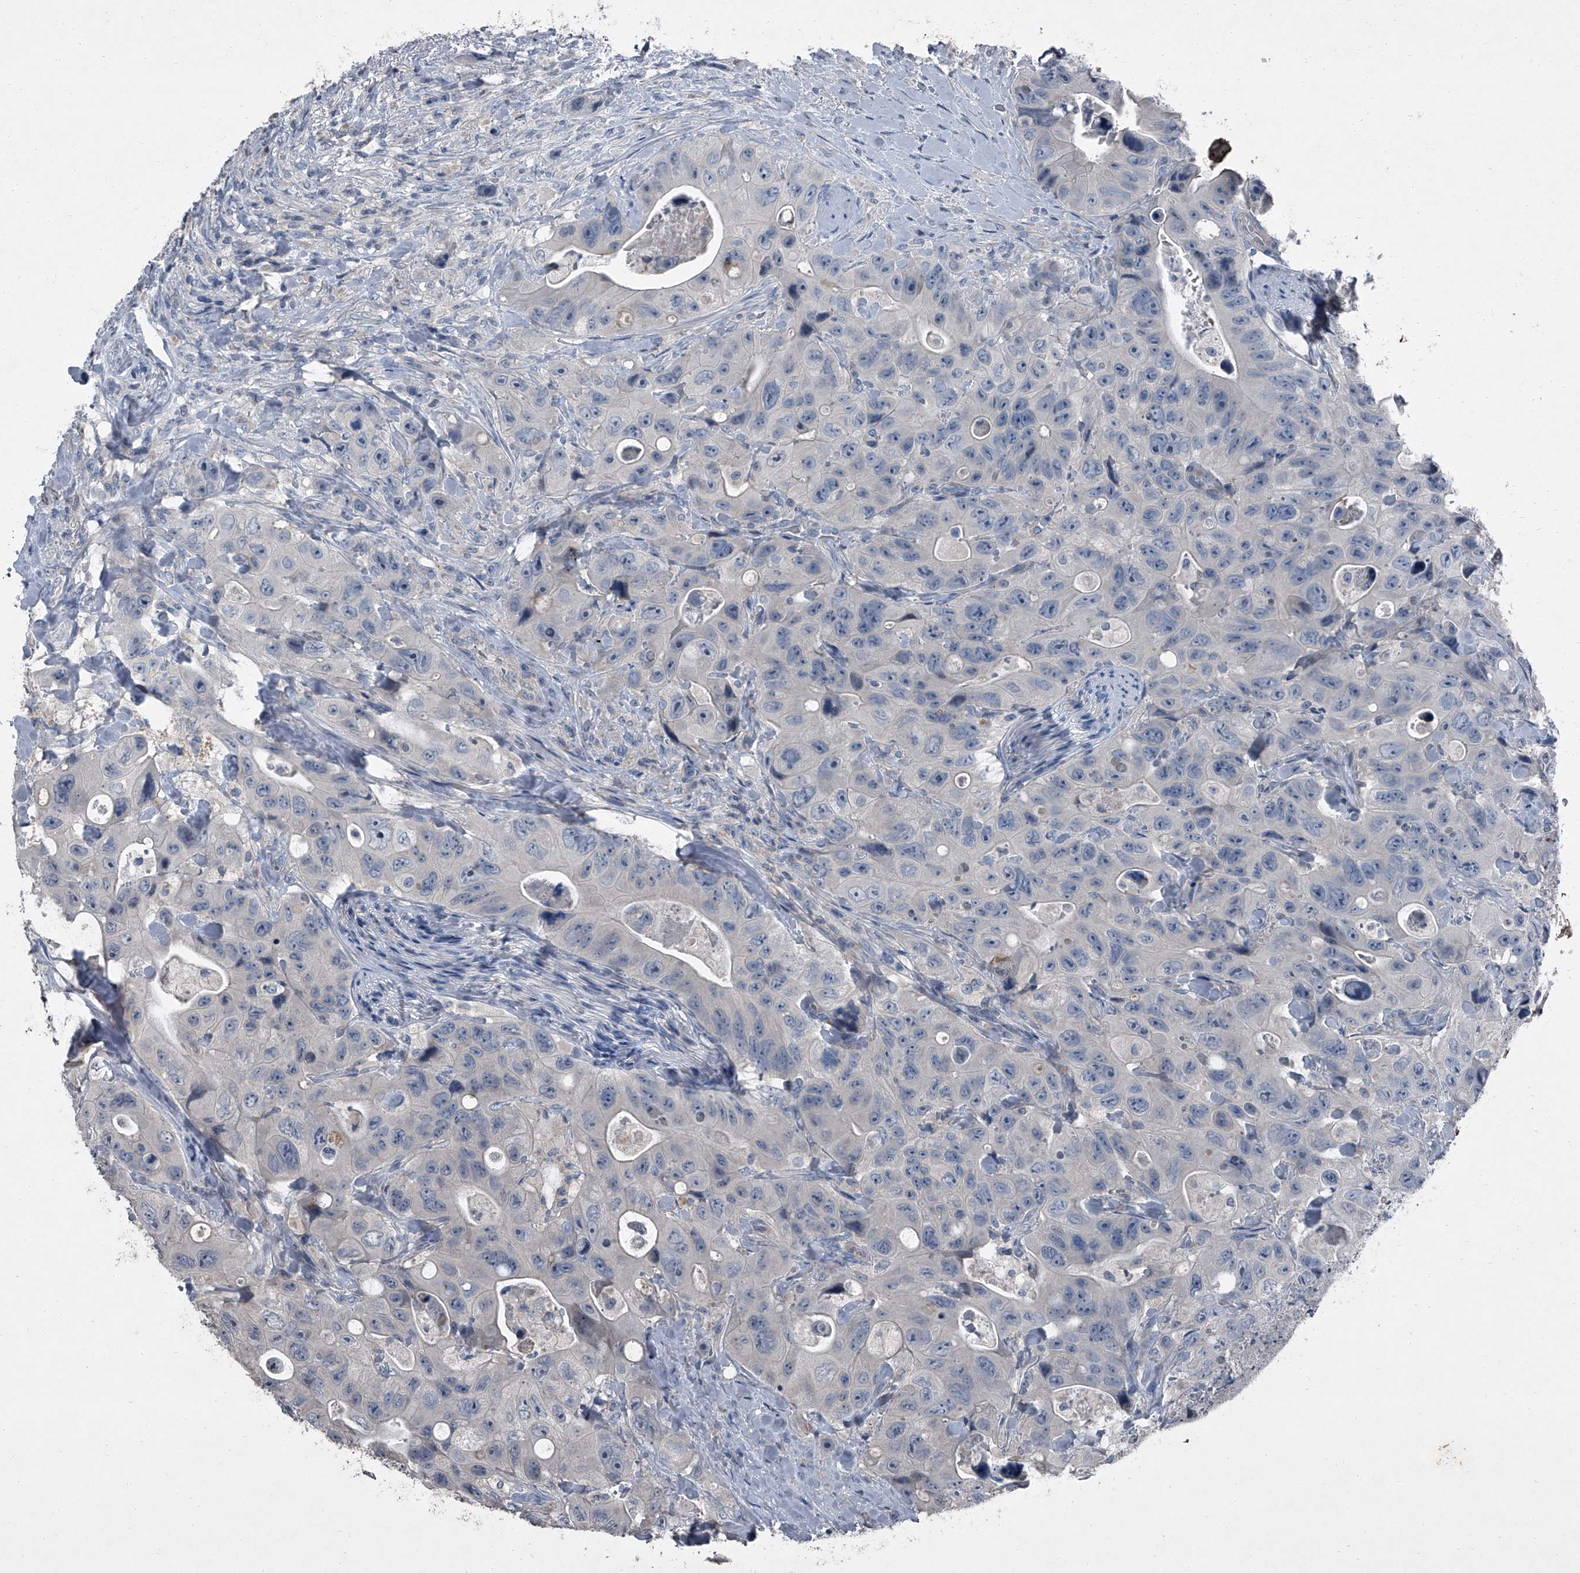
{"staining": {"intensity": "negative", "quantity": "none", "location": "none"}, "tissue": "colorectal cancer", "cell_type": "Tumor cells", "image_type": "cancer", "snomed": [{"axis": "morphology", "description": "Adenocarcinoma, NOS"}, {"axis": "topography", "description": "Colon"}], "caption": "IHC image of neoplastic tissue: colorectal adenocarcinoma stained with DAB (3,3'-diaminobenzidine) reveals no significant protein staining in tumor cells.", "gene": "HEPHL1", "patient": {"sex": "female", "age": 46}}